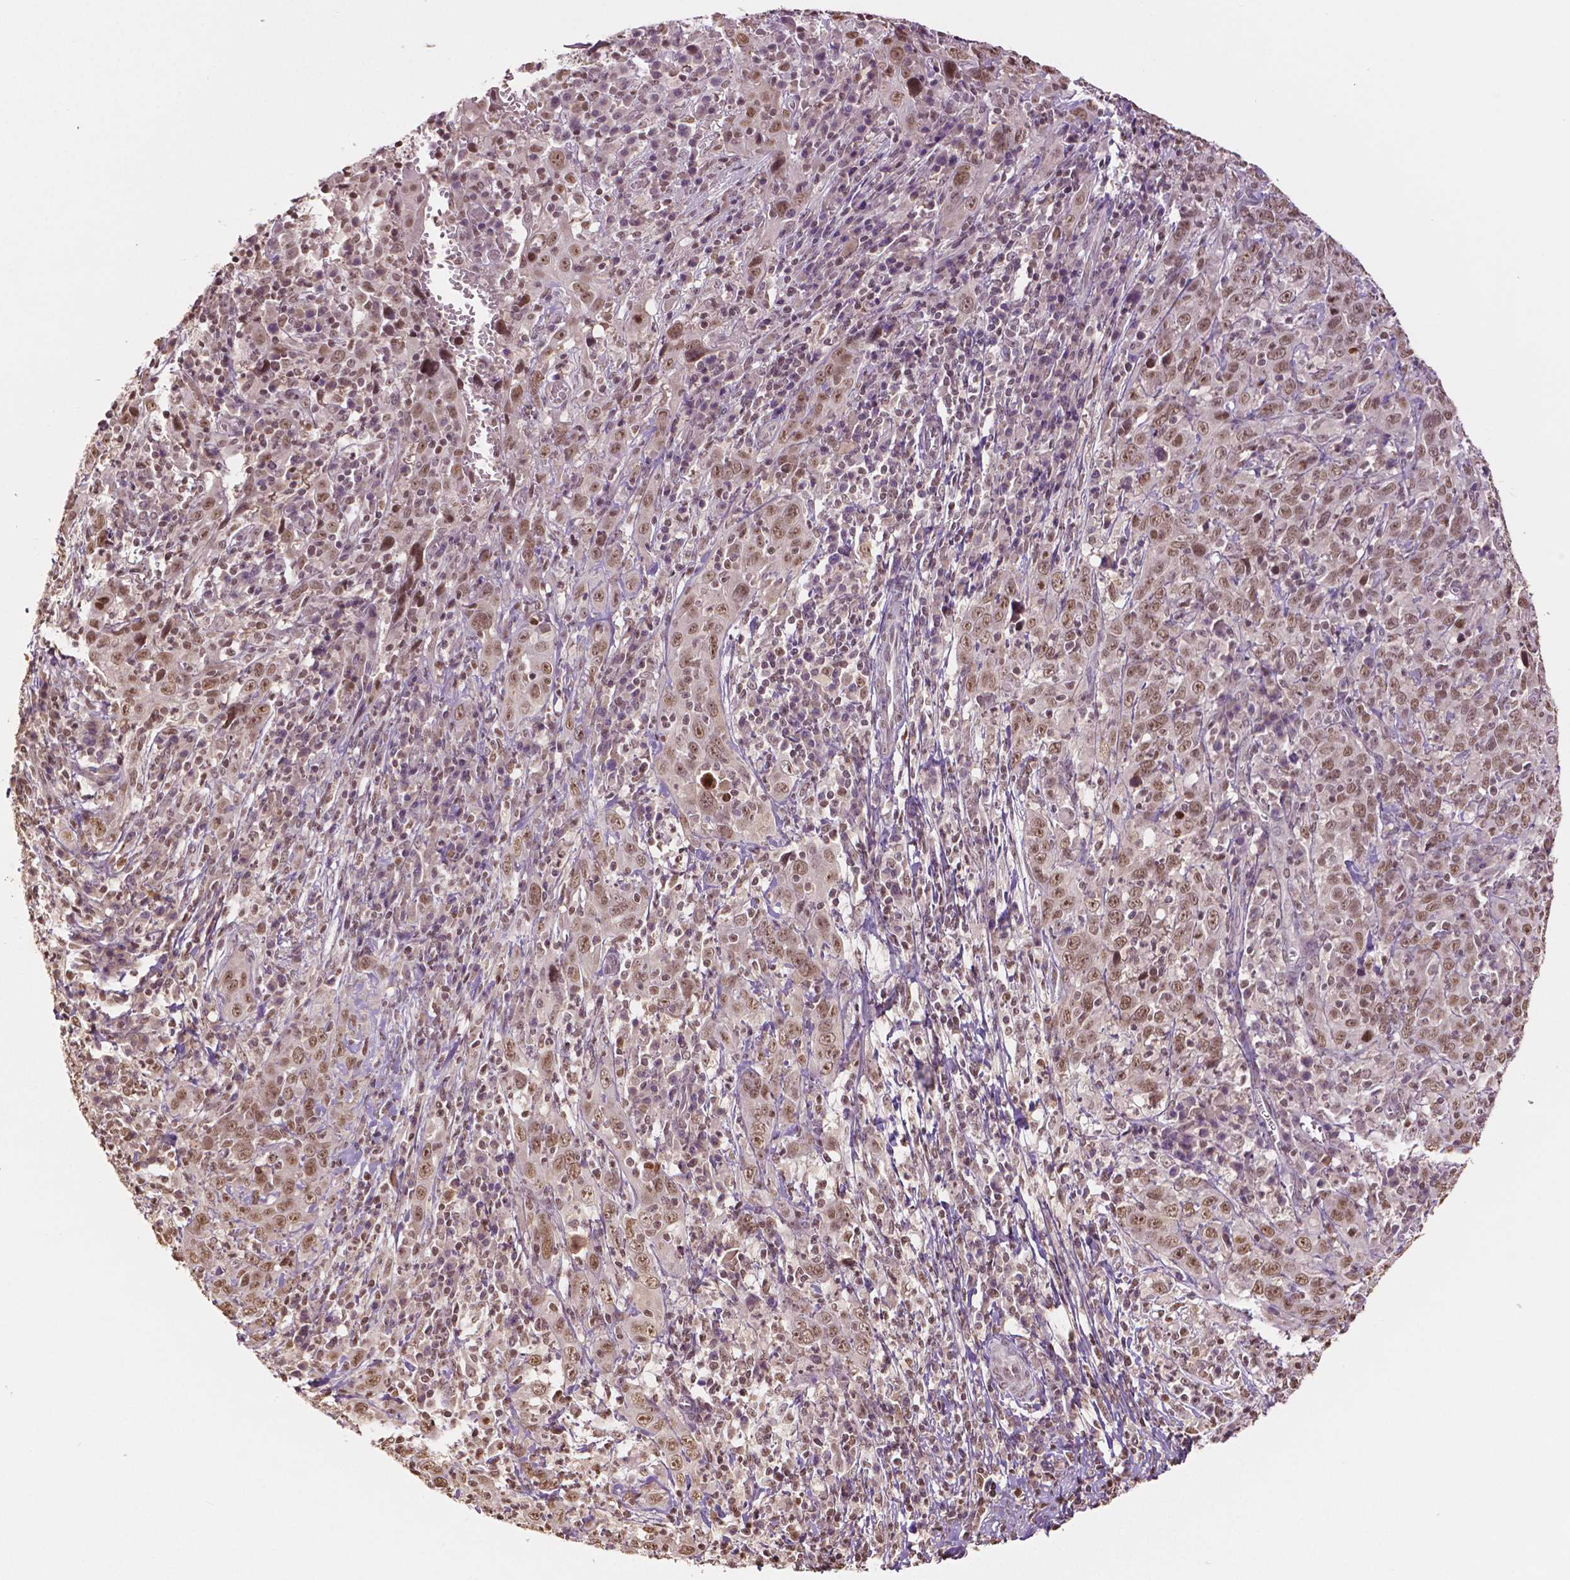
{"staining": {"intensity": "moderate", "quantity": ">75%", "location": "nuclear"}, "tissue": "cervical cancer", "cell_type": "Tumor cells", "image_type": "cancer", "snomed": [{"axis": "morphology", "description": "Squamous cell carcinoma, NOS"}, {"axis": "topography", "description": "Cervix"}], "caption": "Immunohistochemical staining of cervical cancer reveals moderate nuclear protein staining in about >75% of tumor cells.", "gene": "DEK", "patient": {"sex": "female", "age": 46}}